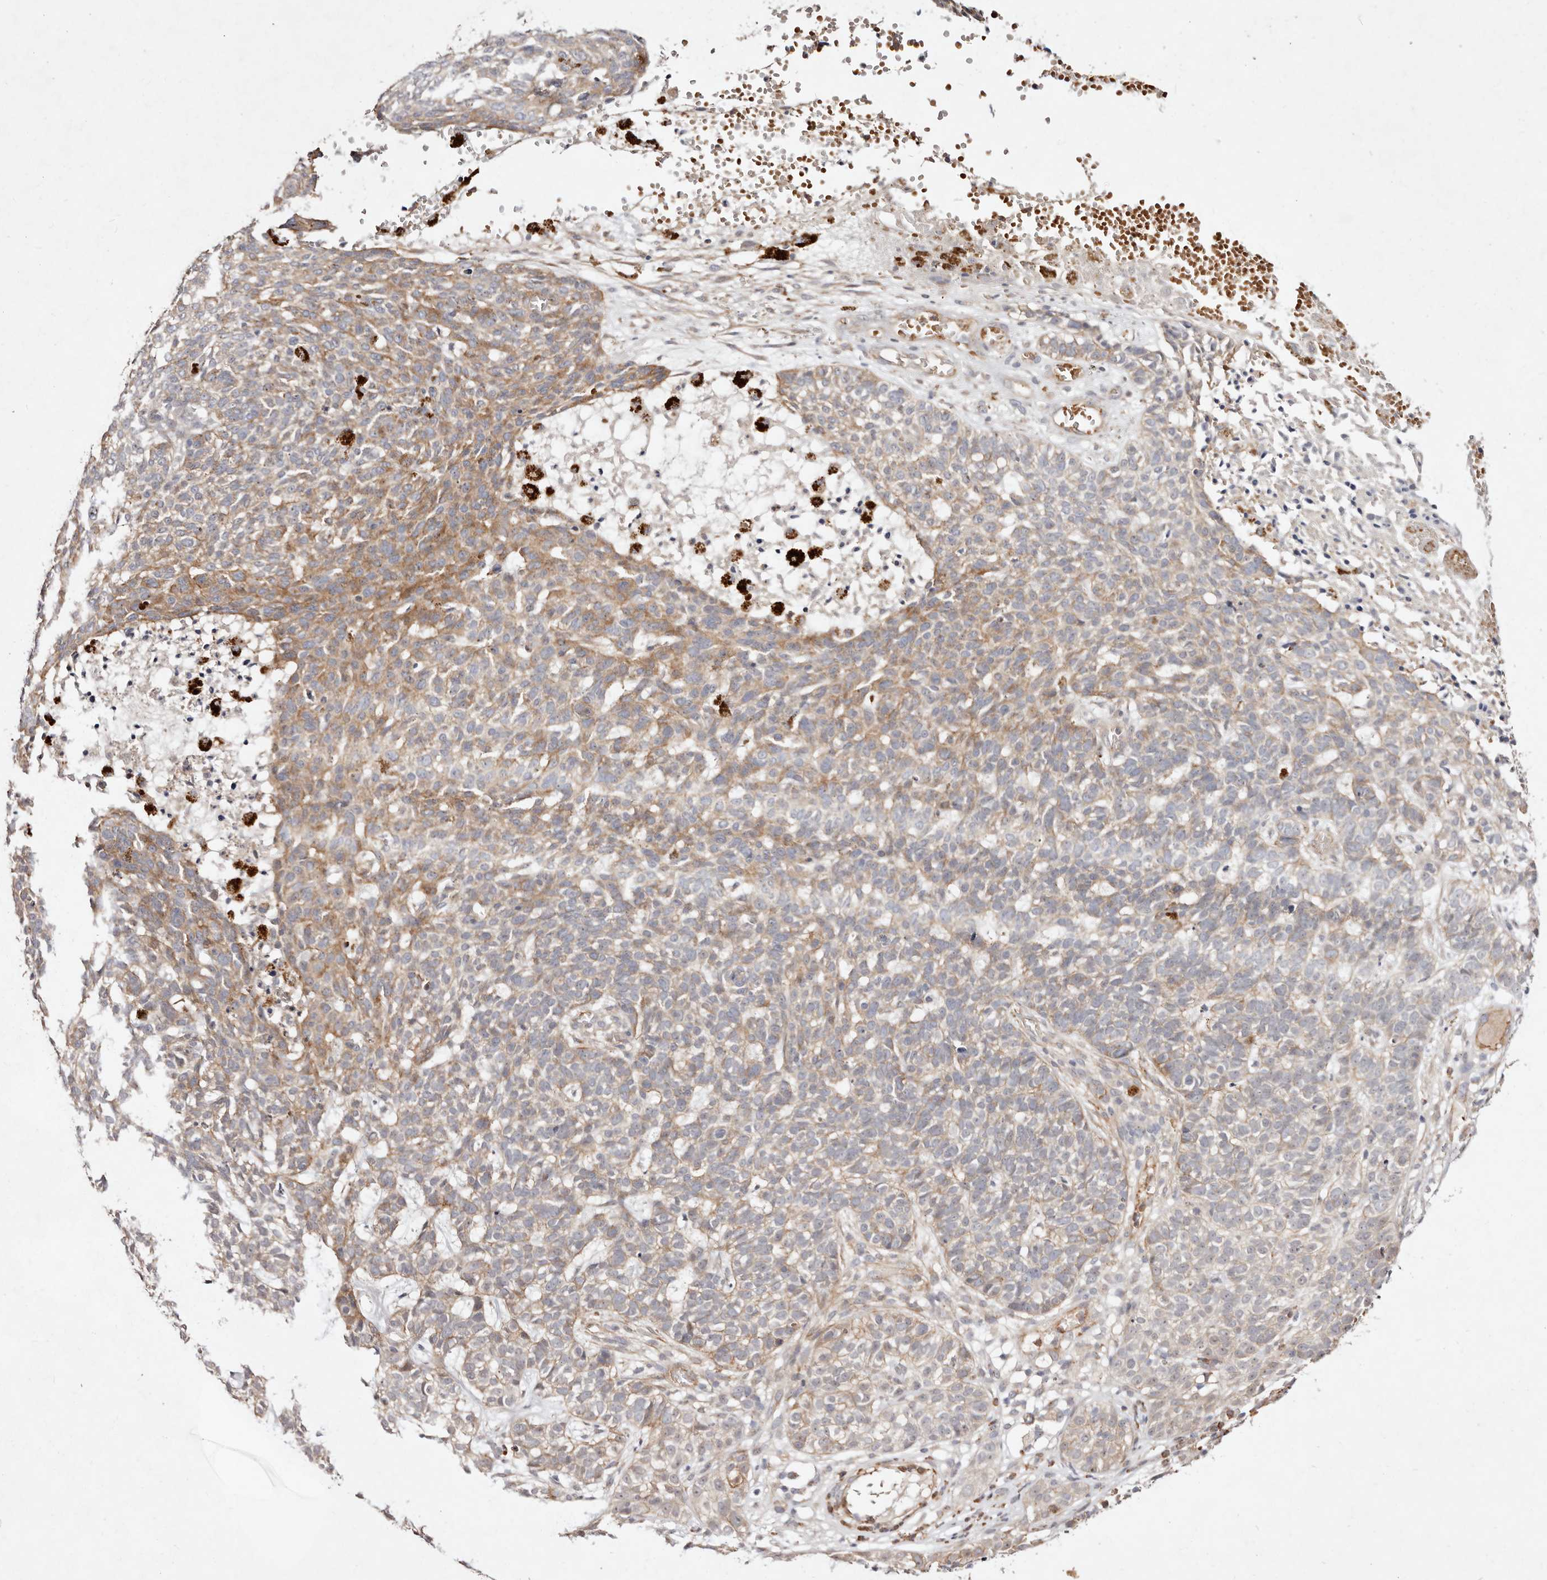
{"staining": {"intensity": "moderate", "quantity": "25%-75%", "location": "cytoplasmic/membranous"}, "tissue": "skin cancer", "cell_type": "Tumor cells", "image_type": "cancer", "snomed": [{"axis": "morphology", "description": "Basal cell carcinoma"}, {"axis": "topography", "description": "Skin"}], "caption": "Skin basal cell carcinoma tissue exhibits moderate cytoplasmic/membranous expression in approximately 25%-75% of tumor cells The protein of interest is shown in brown color, while the nuclei are stained blue.", "gene": "MTMR11", "patient": {"sex": "male", "age": 85}}